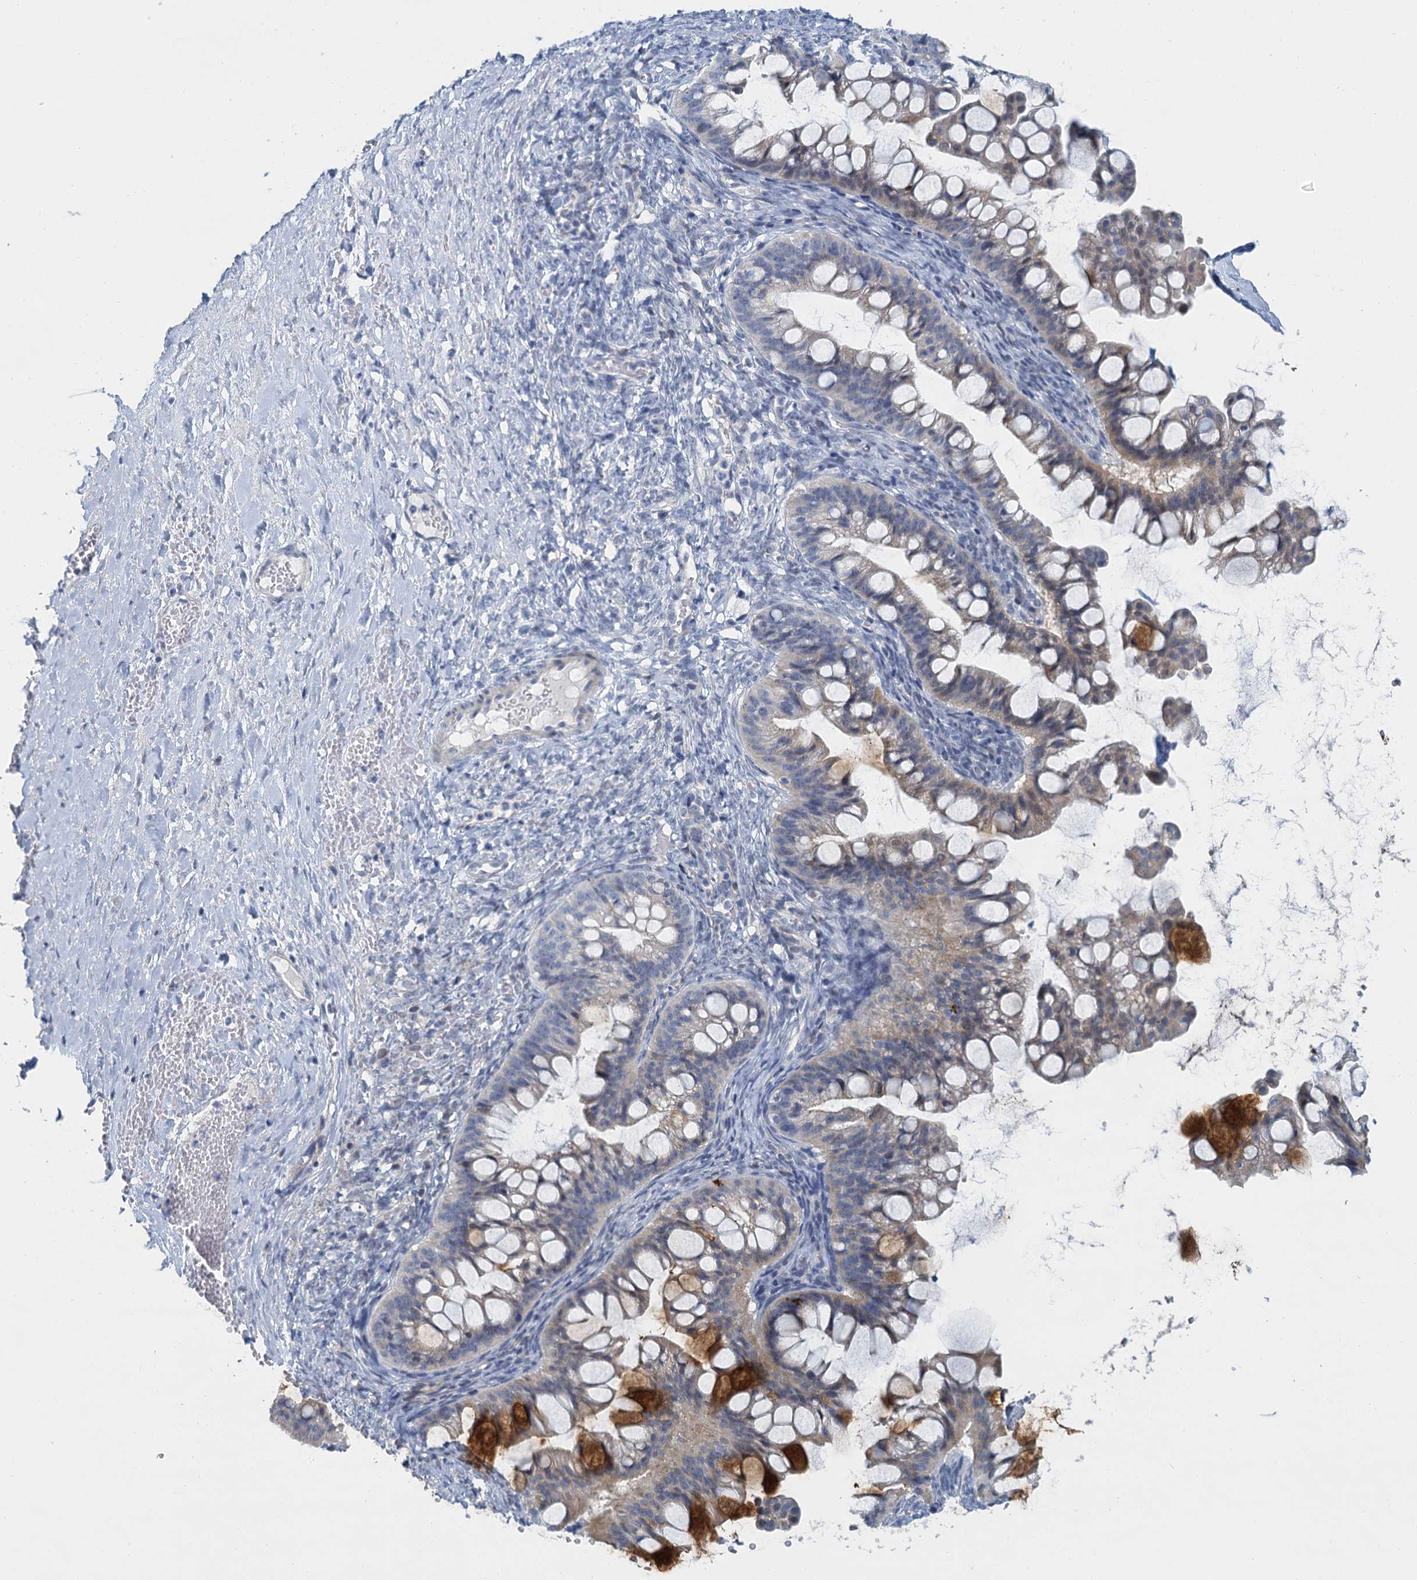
{"staining": {"intensity": "strong", "quantity": "<25%", "location": "cytoplasmic/membranous"}, "tissue": "ovarian cancer", "cell_type": "Tumor cells", "image_type": "cancer", "snomed": [{"axis": "morphology", "description": "Cystadenocarcinoma, mucinous, NOS"}, {"axis": "topography", "description": "Ovary"}], "caption": "The image displays a brown stain indicating the presence of a protein in the cytoplasmic/membranous of tumor cells in ovarian mucinous cystadenocarcinoma. (DAB IHC with brightfield microscopy, high magnification).", "gene": "ACRBP", "patient": {"sex": "female", "age": 73}}